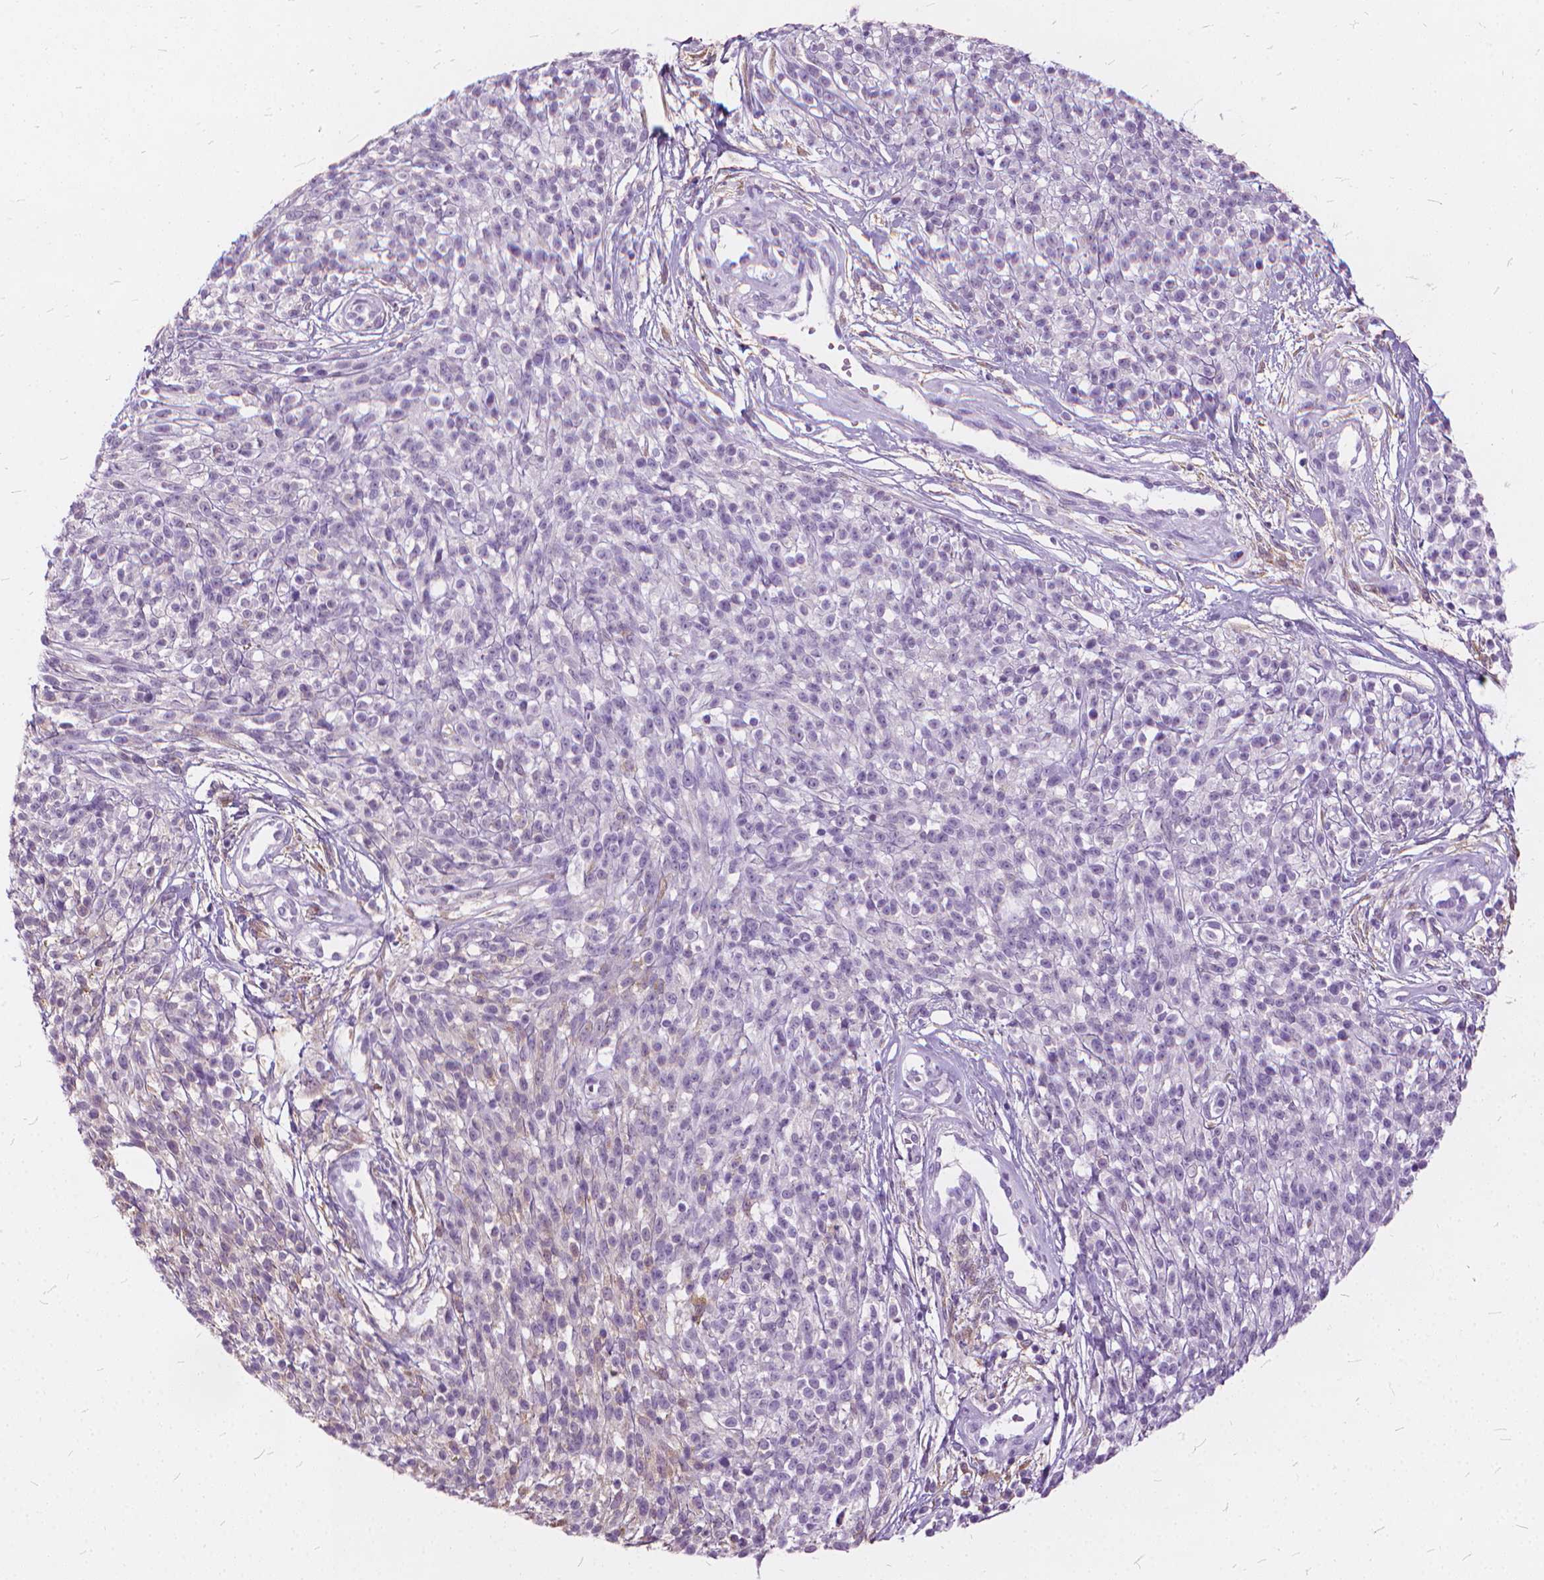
{"staining": {"intensity": "negative", "quantity": "none", "location": "none"}, "tissue": "melanoma", "cell_type": "Tumor cells", "image_type": "cancer", "snomed": [{"axis": "morphology", "description": "Malignant melanoma, NOS"}, {"axis": "topography", "description": "Skin"}, {"axis": "topography", "description": "Skin of trunk"}], "caption": "IHC of human melanoma shows no staining in tumor cells.", "gene": "DNM1", "patient": {"sex": "male", "age": 74}}